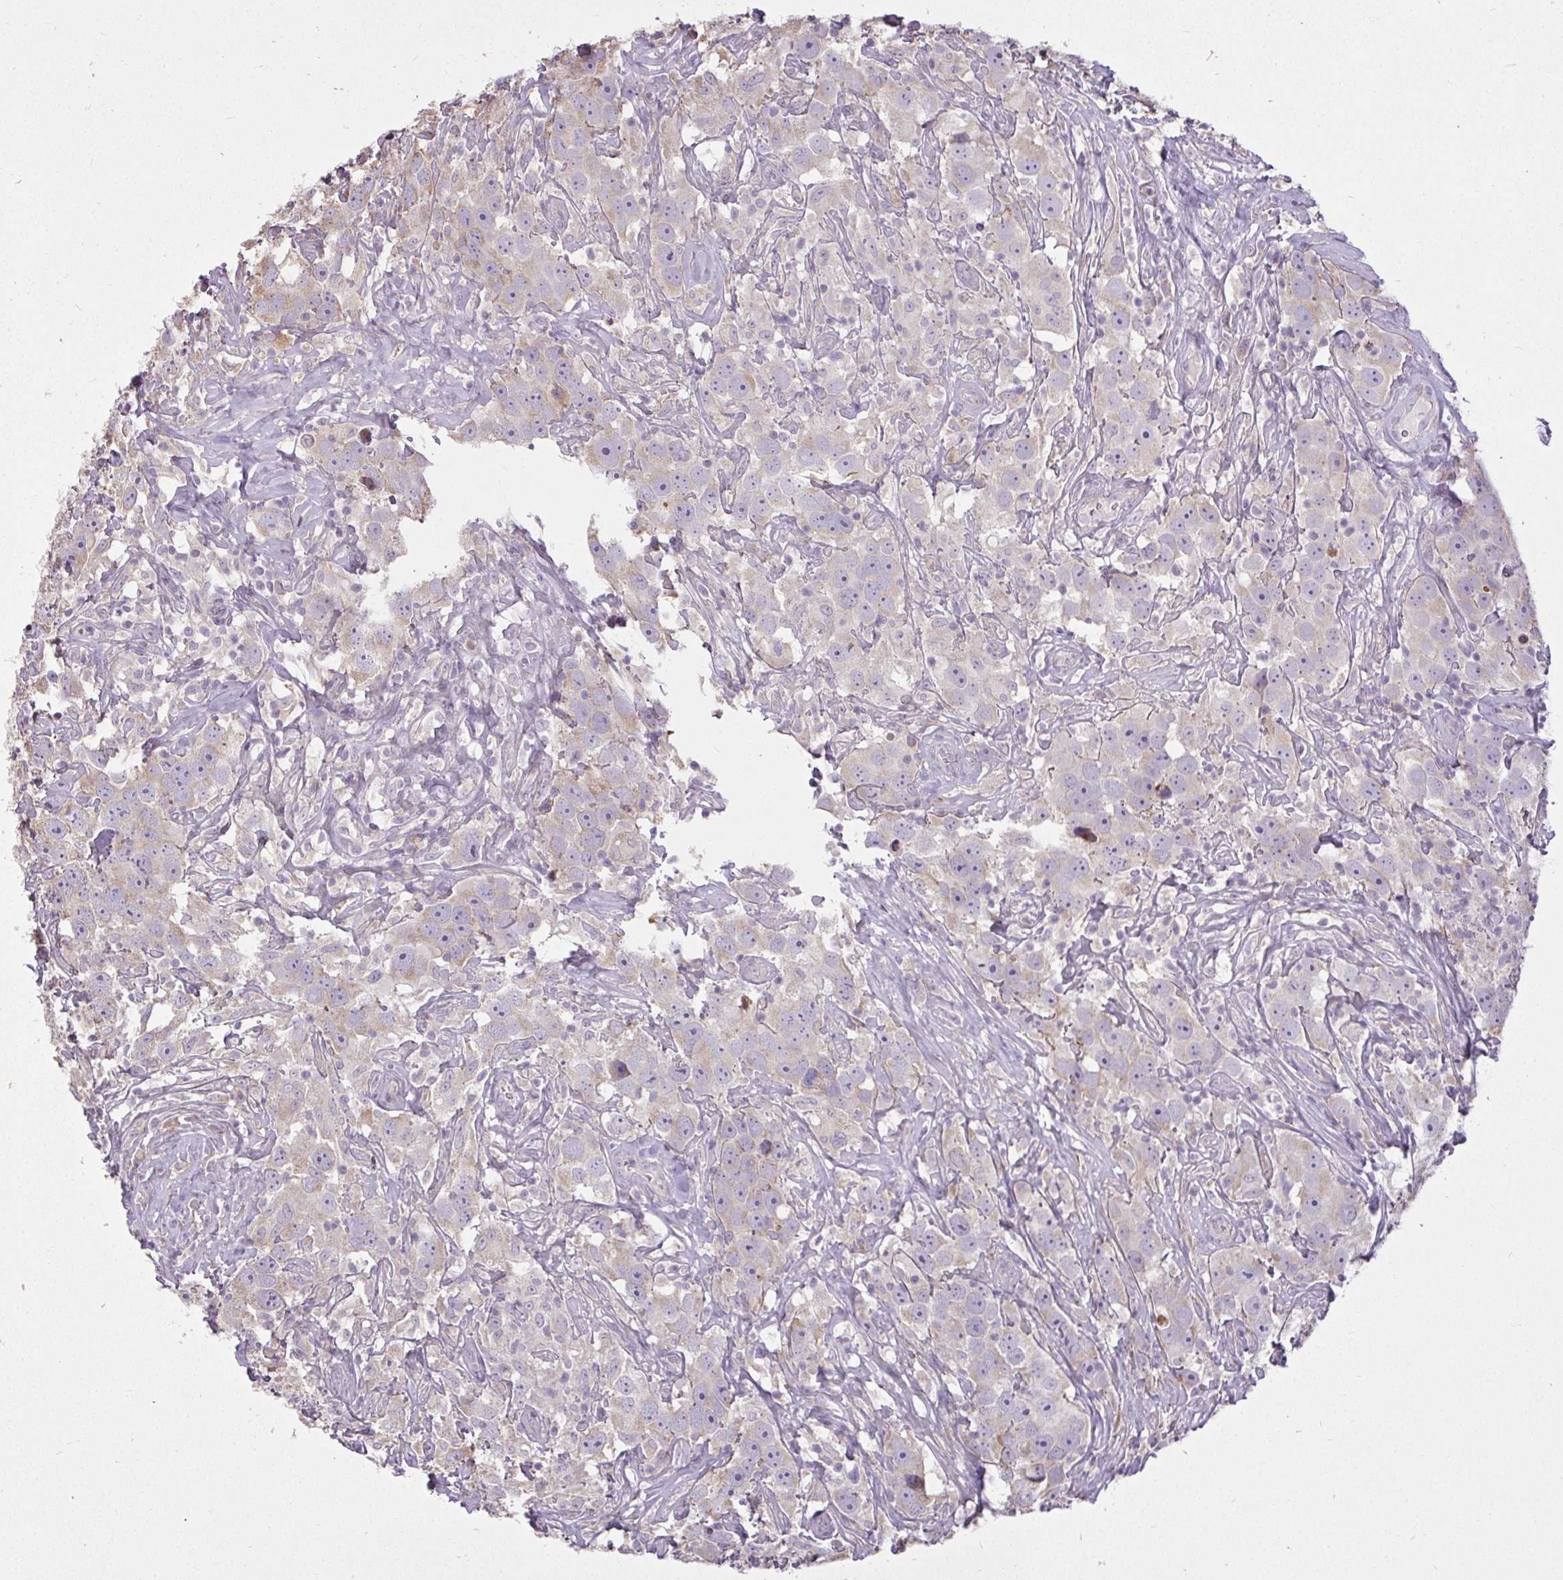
{"staining": {"intensity": "weak", "quantity": "25%-75%", "location": "cytoplasmic/membranous"}, "tissue": "testis cancer", "cell_type": "Tumor cells", "image_type": "cancer", "snomed": [{"axis": "morphology", "description": "Seminoma, NOS"}, {"axis": "topography", "description": "Testis"}], "caption": "The photomicrograph exhibits a brown stain indicating the presence of a protein in the cytoplasmic/membranous of tumor cells in testis cancer.", "gene": "STRIP1", "patient": {"sex": "male", "age": 49}}